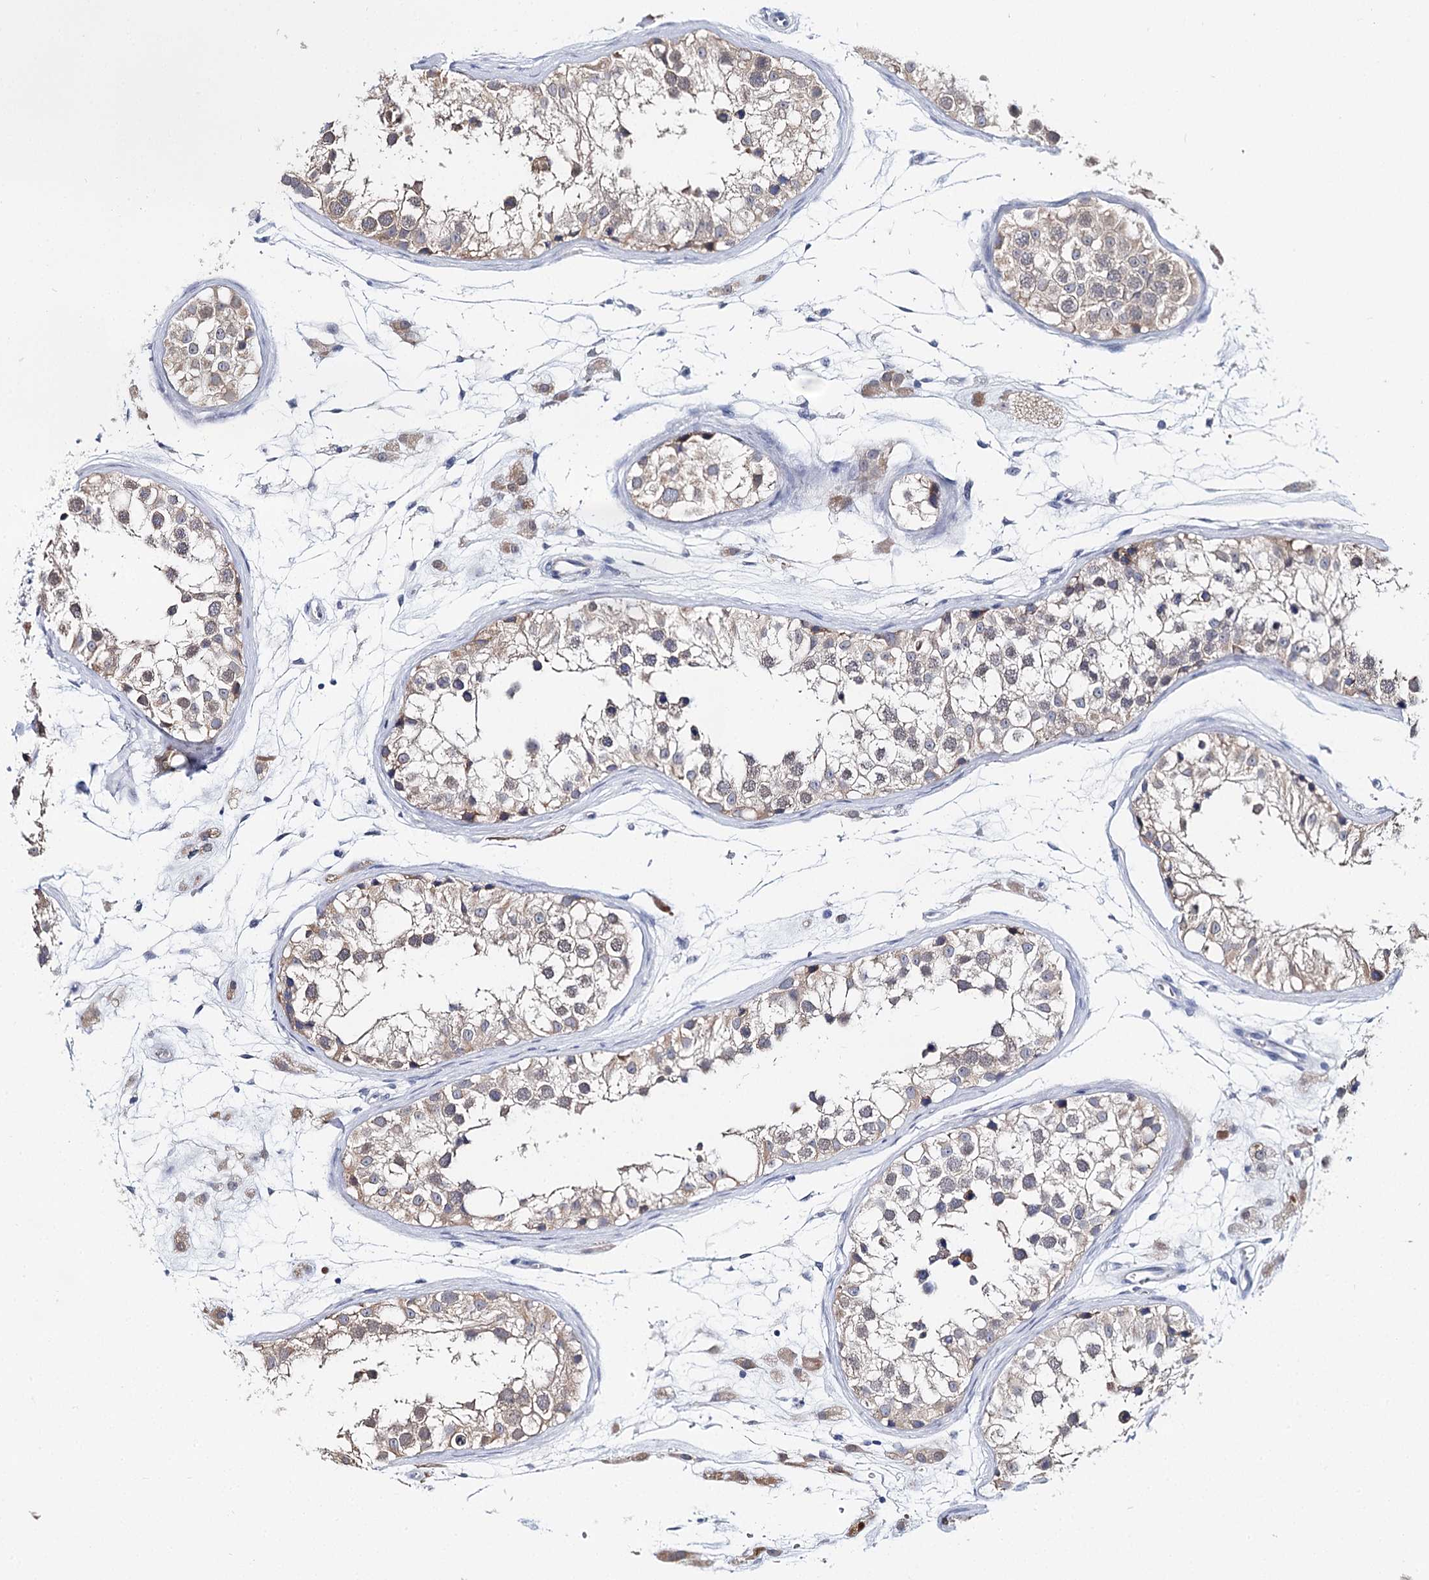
{"staining": {"intensity": "weak", "quantity": "<25%", "location": "cytoplasmic/membranous"}, "tissue": "testis", "cell_type": "Cells in seminiferous ducts", "image_type": "normal", "snomed": [{"axis": "morphology", "description": "Normal tissue, NOS"}, {"axis": "morphology", "description": "Adenocarcinoma, metastatic, NOS"}, {"axis": "topography", "description": "Testis"}], "caption": "High power microscopy micrograph of an IHC image of unremarkable testis, revealing no significant expression in cells in seminiferous ducts.", "gene": "UGP2", "patient": {"sex": "male", "age": 26}}